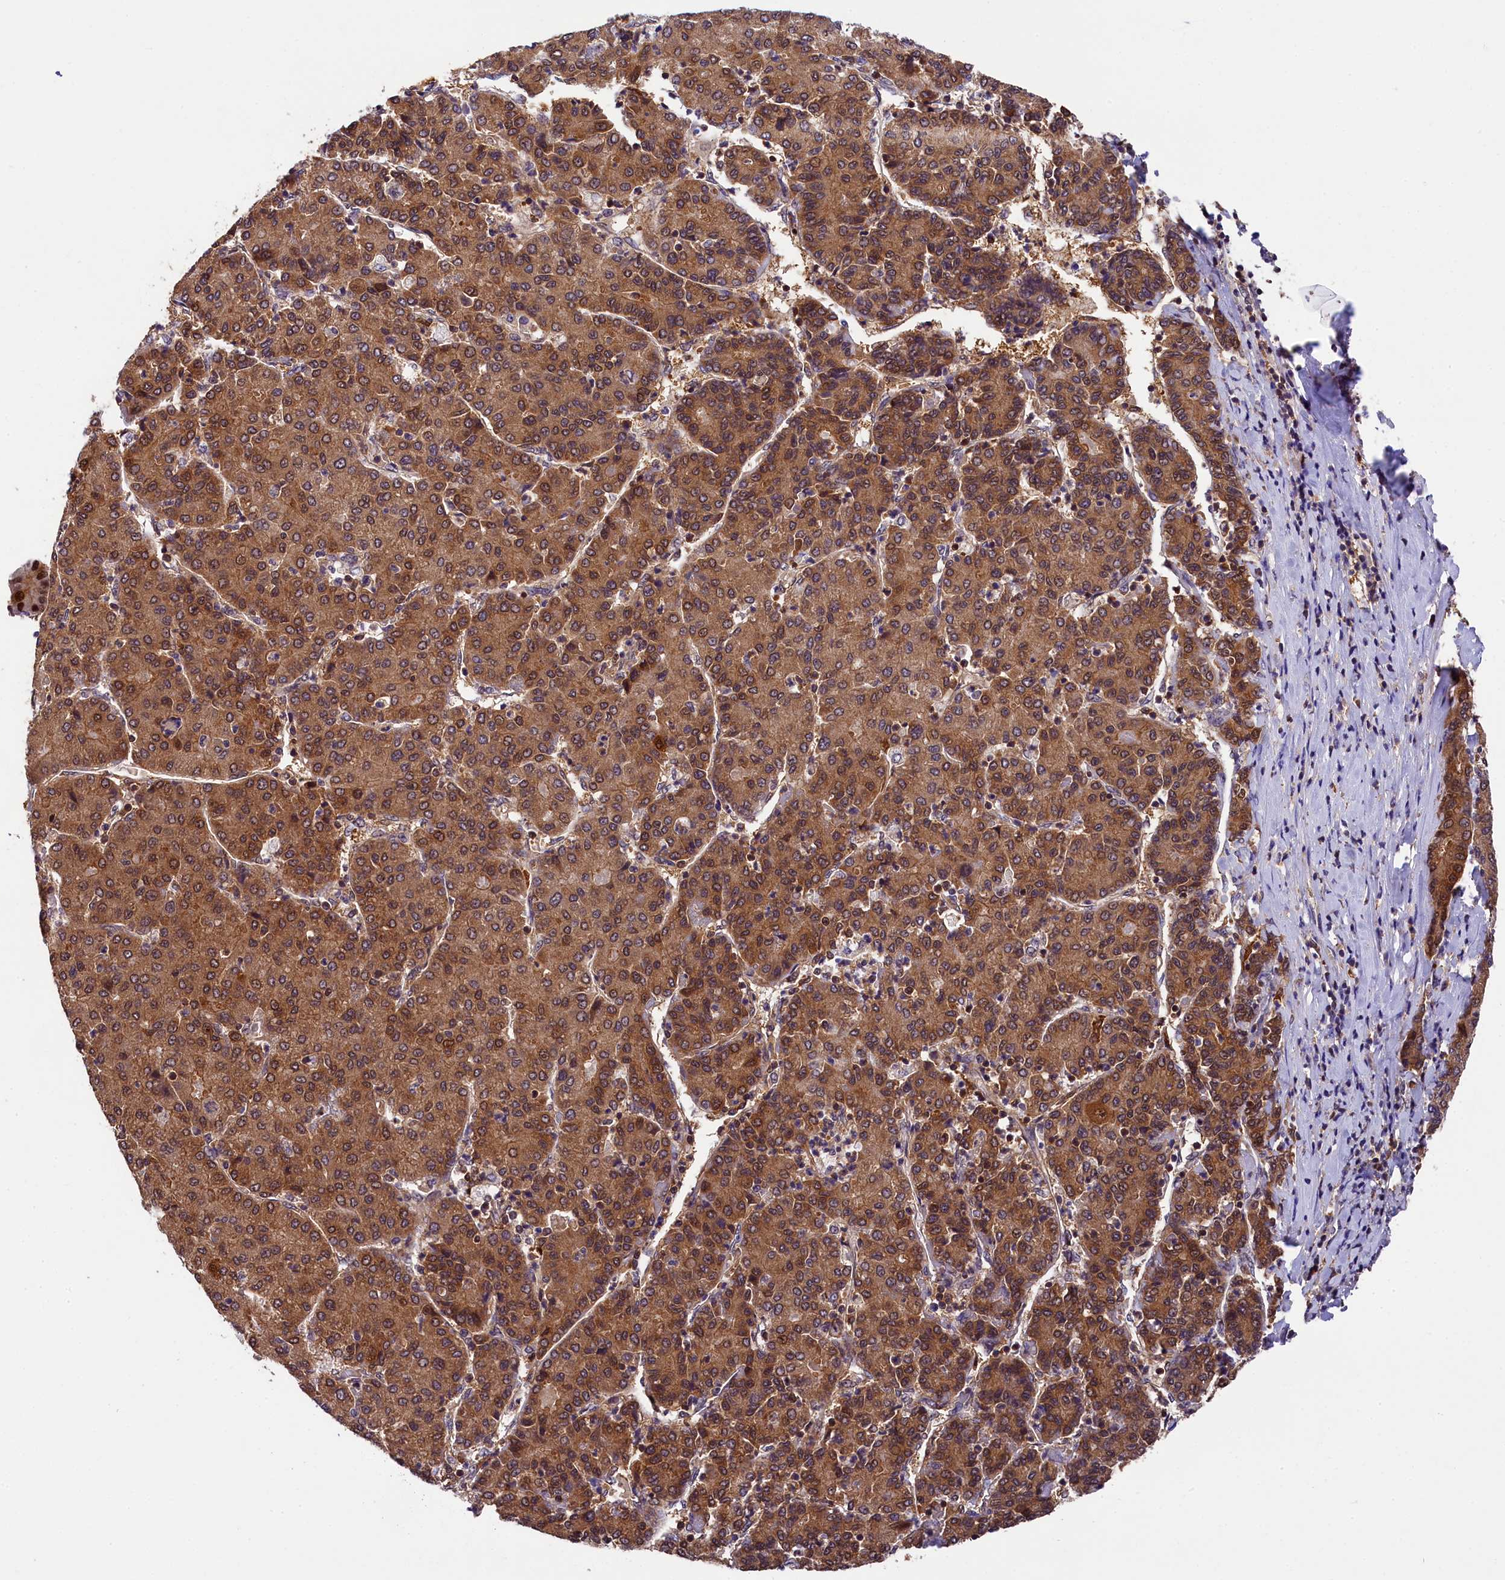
{"staining": {"intensity": "moderate", "quantity": ">75%", "location": "cytoplasmic/membranous"}, "tissue": "liver cancer", "cell_type": "Tumor cells", "image_type": "cancer", "snomed": [{"axis": "morphology", "description": "Carcinoma, Hepatocellular, NOS"}, {"axis": "topography", "description": "Liver"}], "caption": "Immunohistochemistry (IHC) histopathology image of human liver cancer stained for a protein (brown), which shows medium levels of moderate cytoplasmic/membranous staining in approximately >75% of tumor cells.", "gene": "EIF6", "patient": {"sex": "male", "age": 65}}